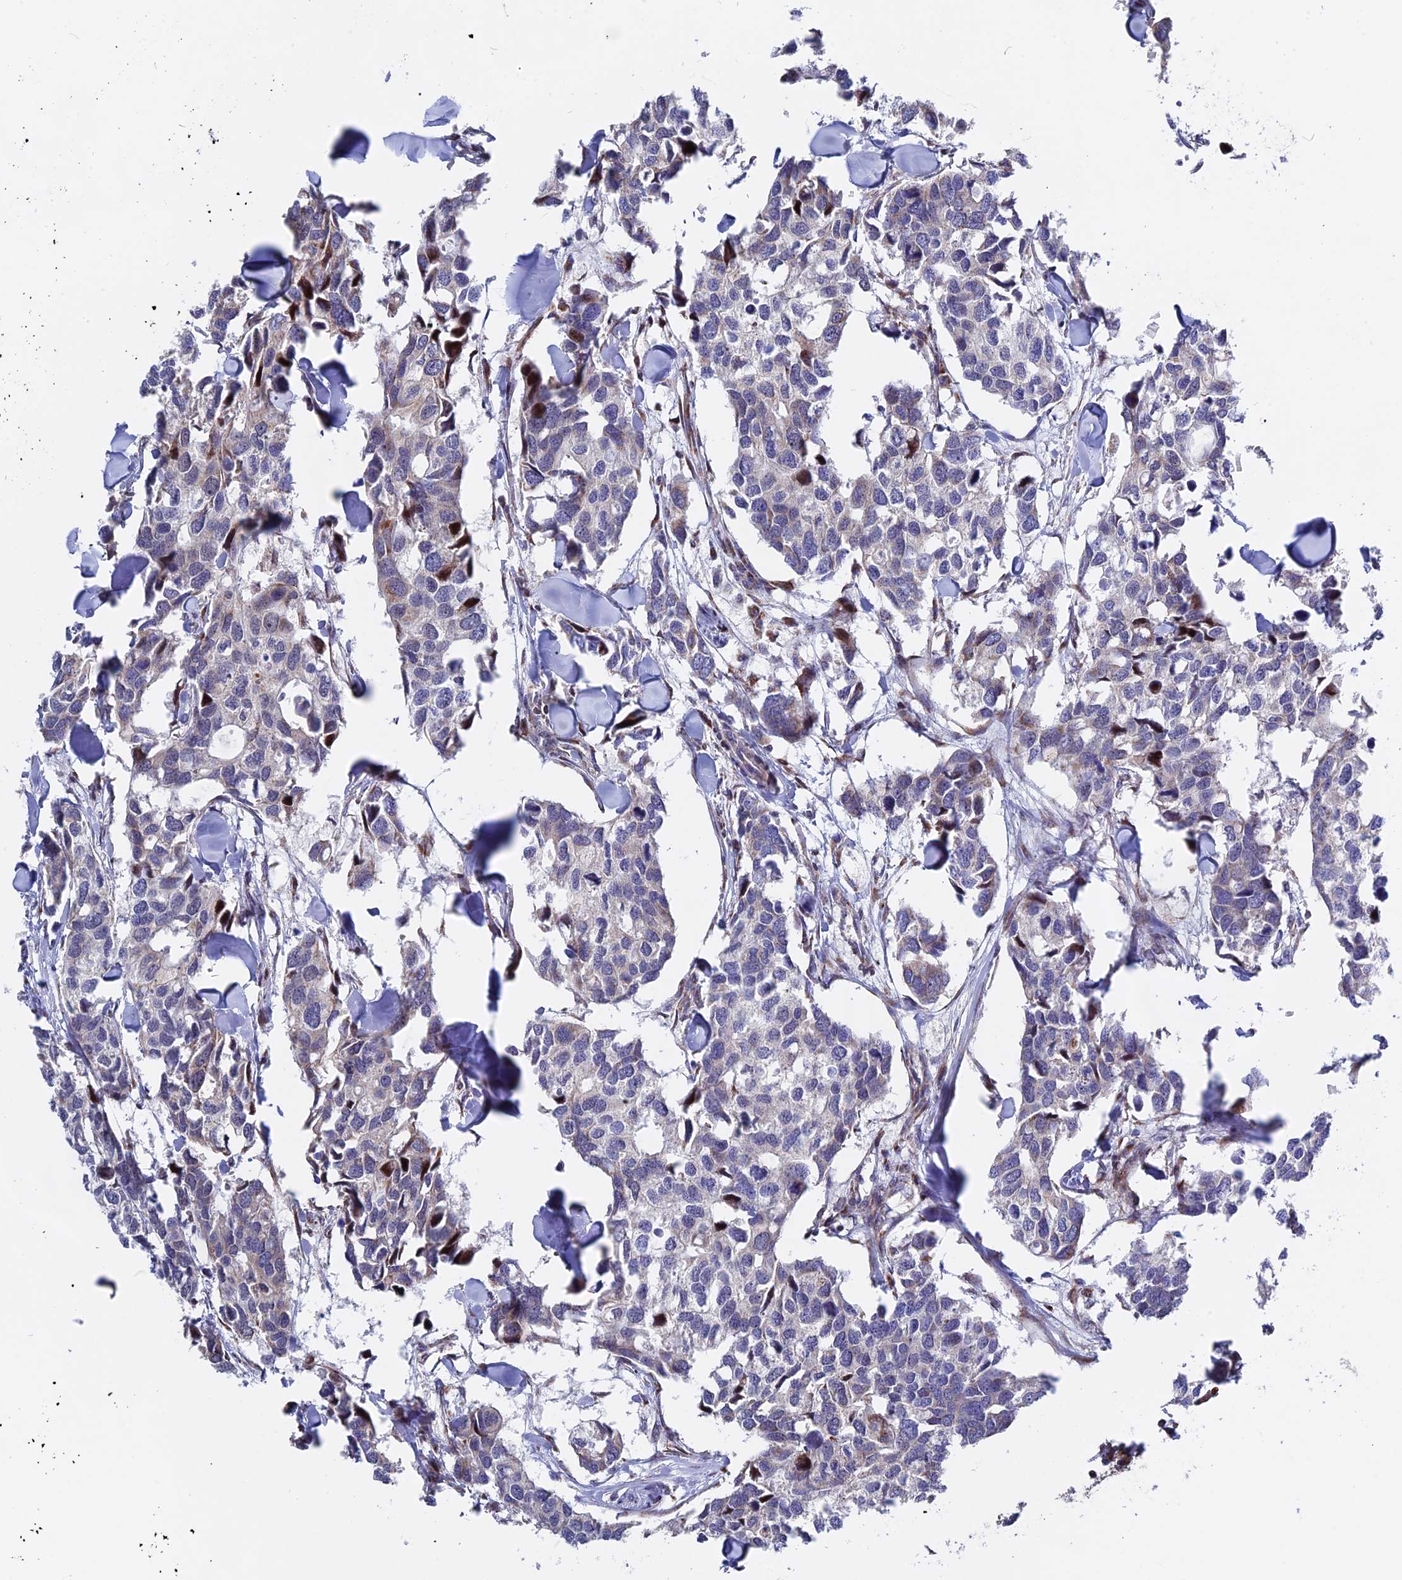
{"staining": {"intensity": "negative", "quantity": "none", "location": "none"}, "tissue": "breast cancer", "cell_type": "Tumor cells", "image_type": "cancer", "snomed": [{"axis": "morphology", "description": "Duct carcinoma"}, {"axis": "topography", "description": "Breast"}], "caption": "Immunohistochemistry histopathology image of infiltrating ductal carcinoma (breast) stained for a protein (brown), which exhibits no staining in tumor cells.", "gene": "FAM174C", "patient": {"sex": "female", "age": 83}}